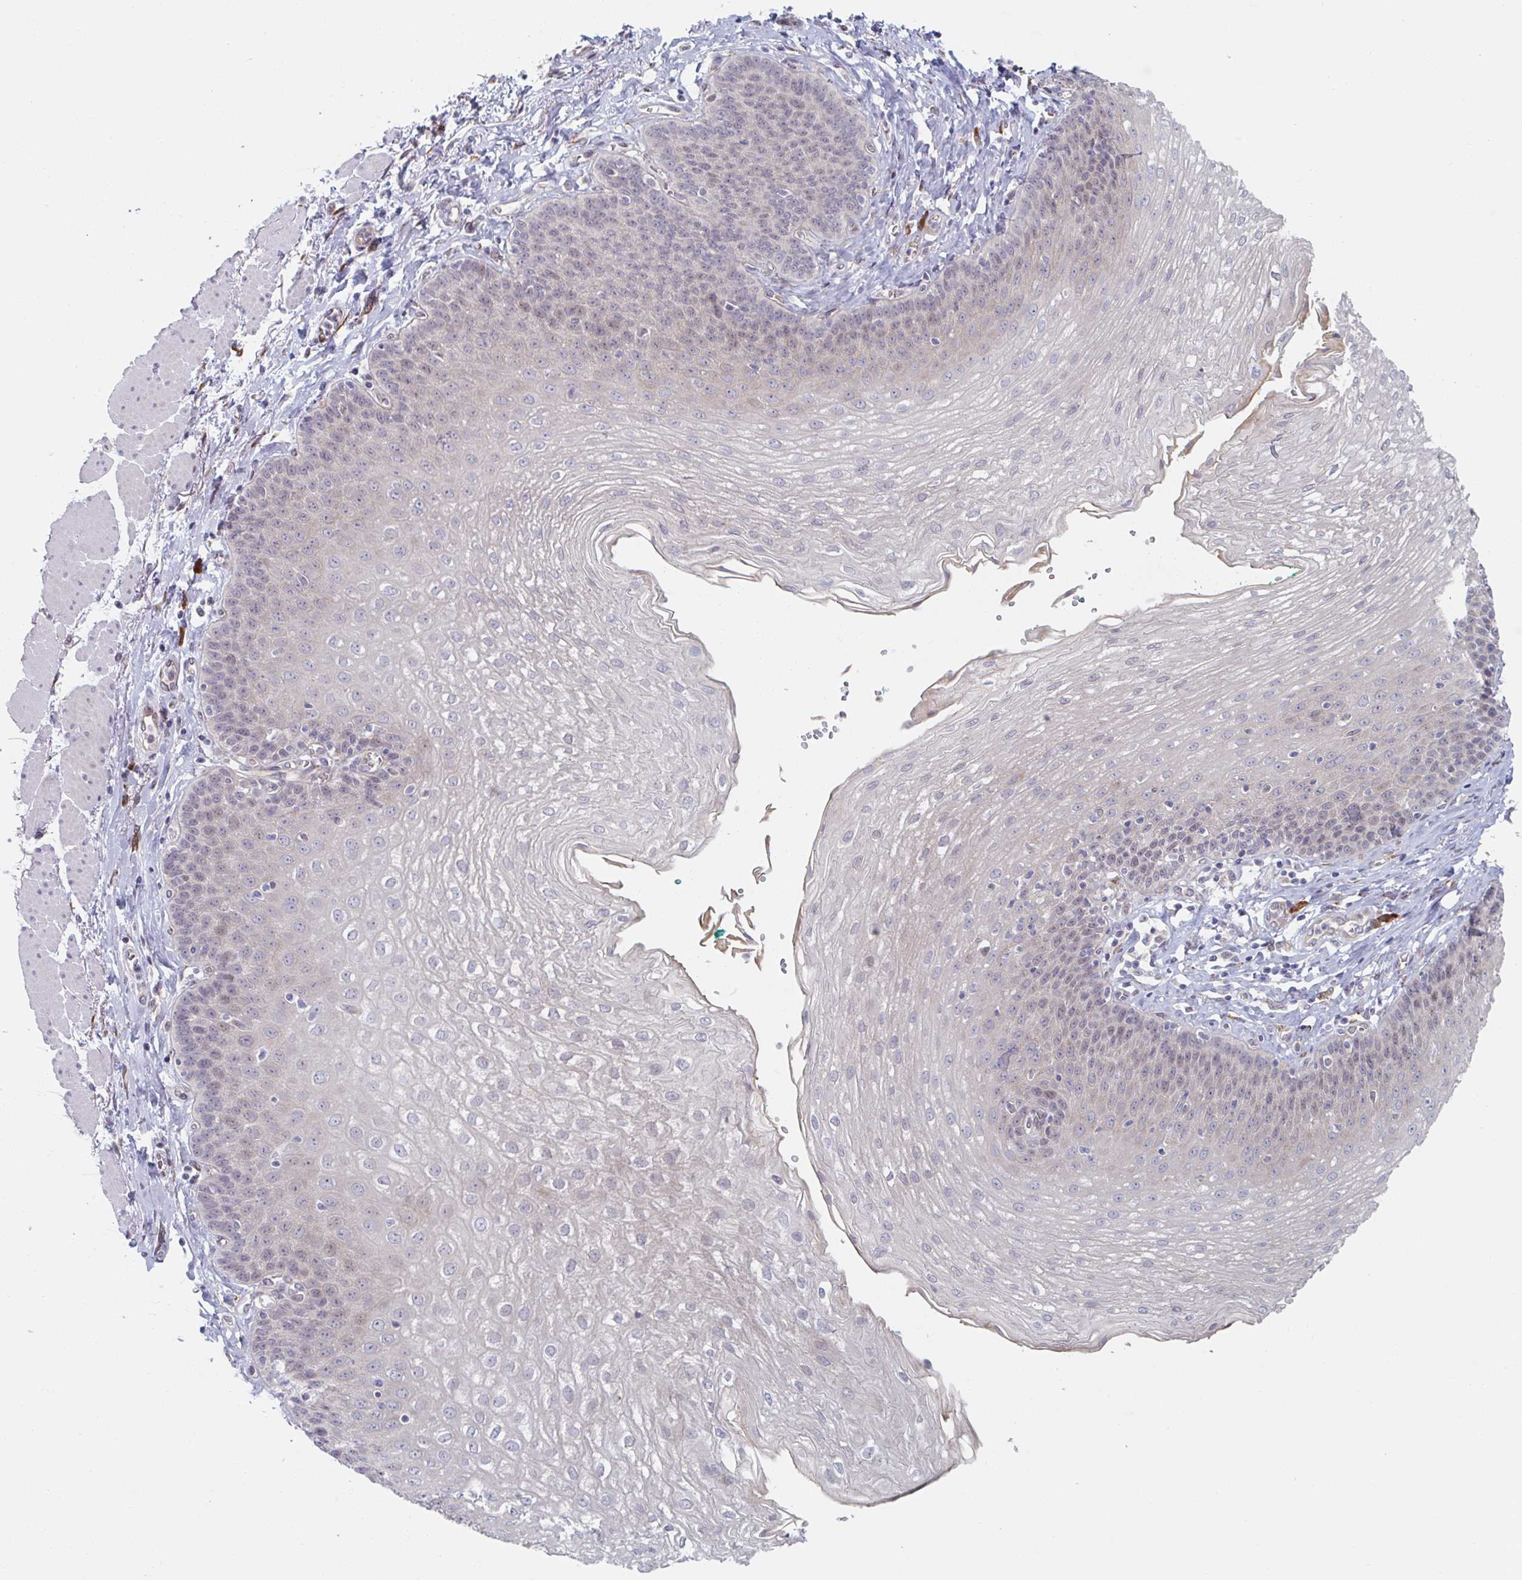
{"staining": {"intensity": "weak", "quantity": "25%-75%", "location": "cytoplasmic/membranous"}, "tissue": "esophagus", "cell_type": "Squamous epithelial cells", "image_type": "normal", "snomed": [{"axis": "morphology", "description": "Normal tissue, NOS"}, {"axis": "topography", "description": "Esophagus"}], "caption": "Immunohistochemical staining of benign human esophagus demonstrates 25%-75% levels of weak cytoplasmic/membranous protein expression in approximately 25%-75% of squamous epithelial cells.", "gene": "TRAPPC10", "patient": {"sex": "female", "age": 81}}